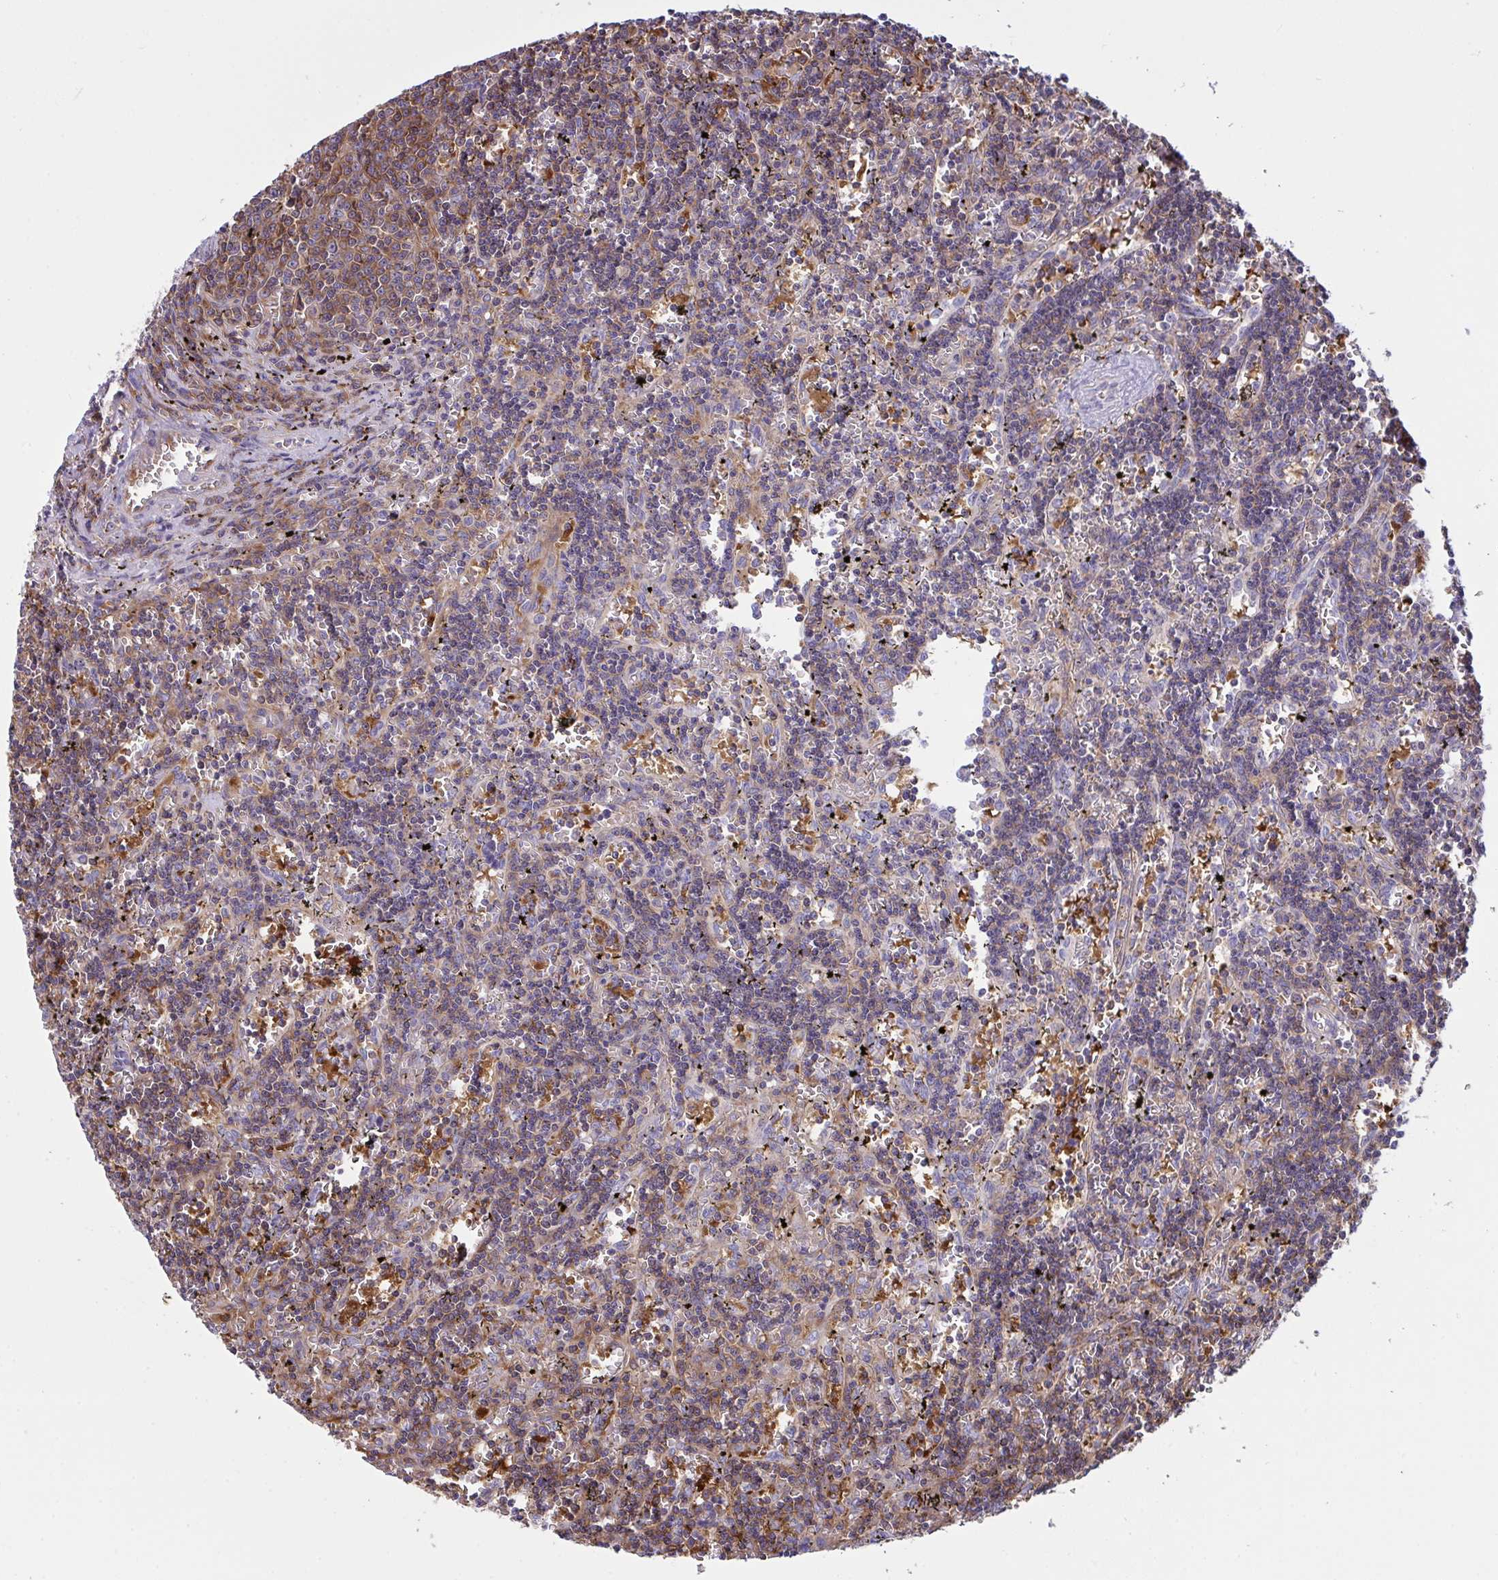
{"staining": {"intensity": "moderate", "quantity": "25%-75%", "location": "cytoplasmic/membranous"}, "tissue": "lymphoma", "cell_type": "Tumor cells", "image_type": "cancer", "snomed": [{"axis": "morphology", "description": "Malignant lymphoma, non-Hodgkin's type, Low grade"}, {"axis": "topography", "description": "Spleen"}], "caption": "Human lymphoma stained with a brown dye exhibits moderate cytoplasmic/membranous positive expression in approximately 25%-75% of tumor cells.", "gene": "TSC22D3", "patient": {"sex": "male", "age": 60}}